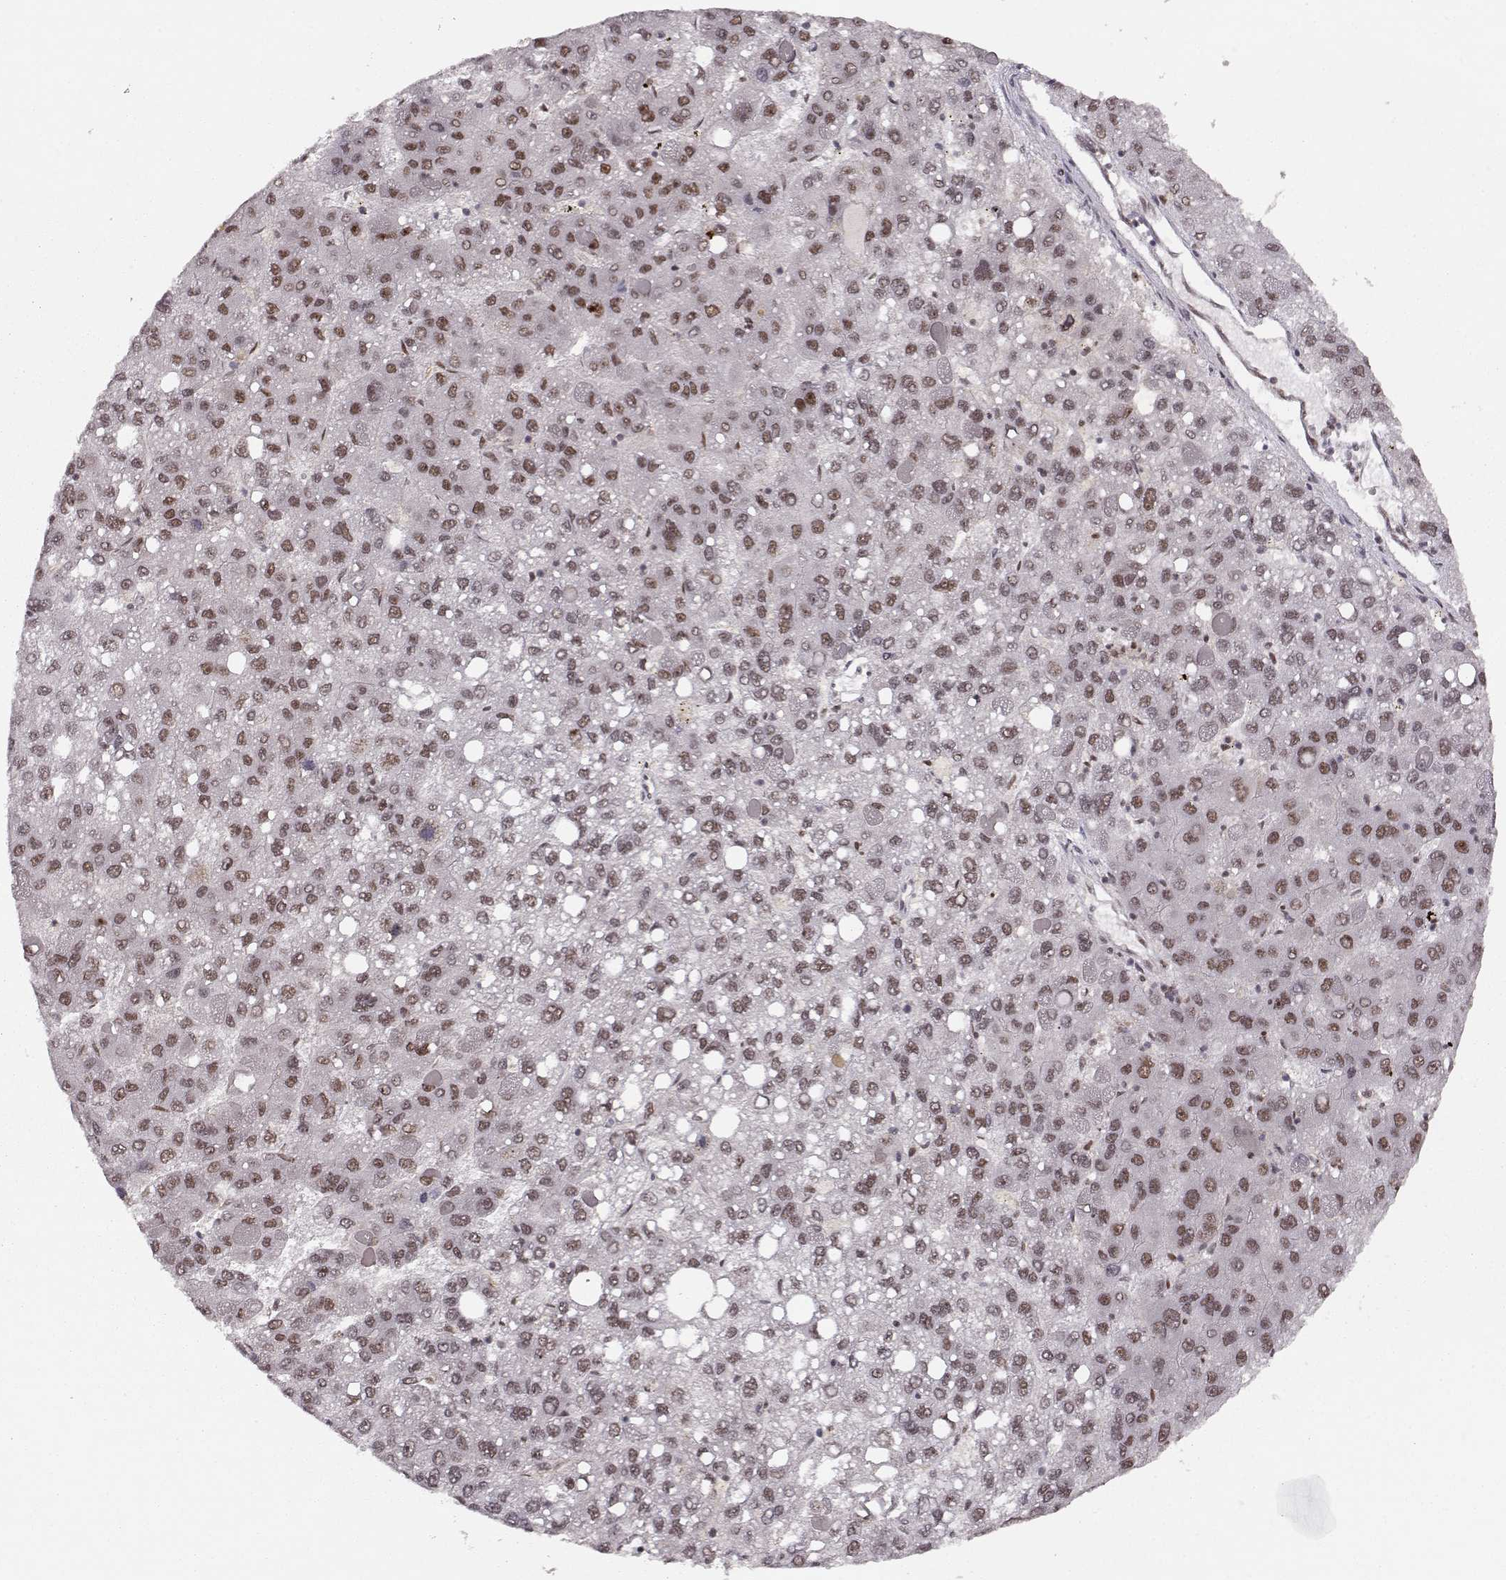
{"staining": {"intensity": "weak", "quantity": ">75%", "location": "nuclear"}, "tissue": "liver cancer", "cell_type": "Tumor cells", "image_type": "cancer", "snomed": [{"axis": "morphology", "description": "Carcinoma, Hepatocellular, NOS"}, {"axis": "topography", "description": "Liver"}], "caption": "Weak nuclear positivity for a protein is appreciated in approximately >75% of tumor cells of liver cancer (hepatocellular carcinoma) using immunohistochemistry.", "gene": "CSNK2A1", "patient": {"sex": "female", "age": 82}}